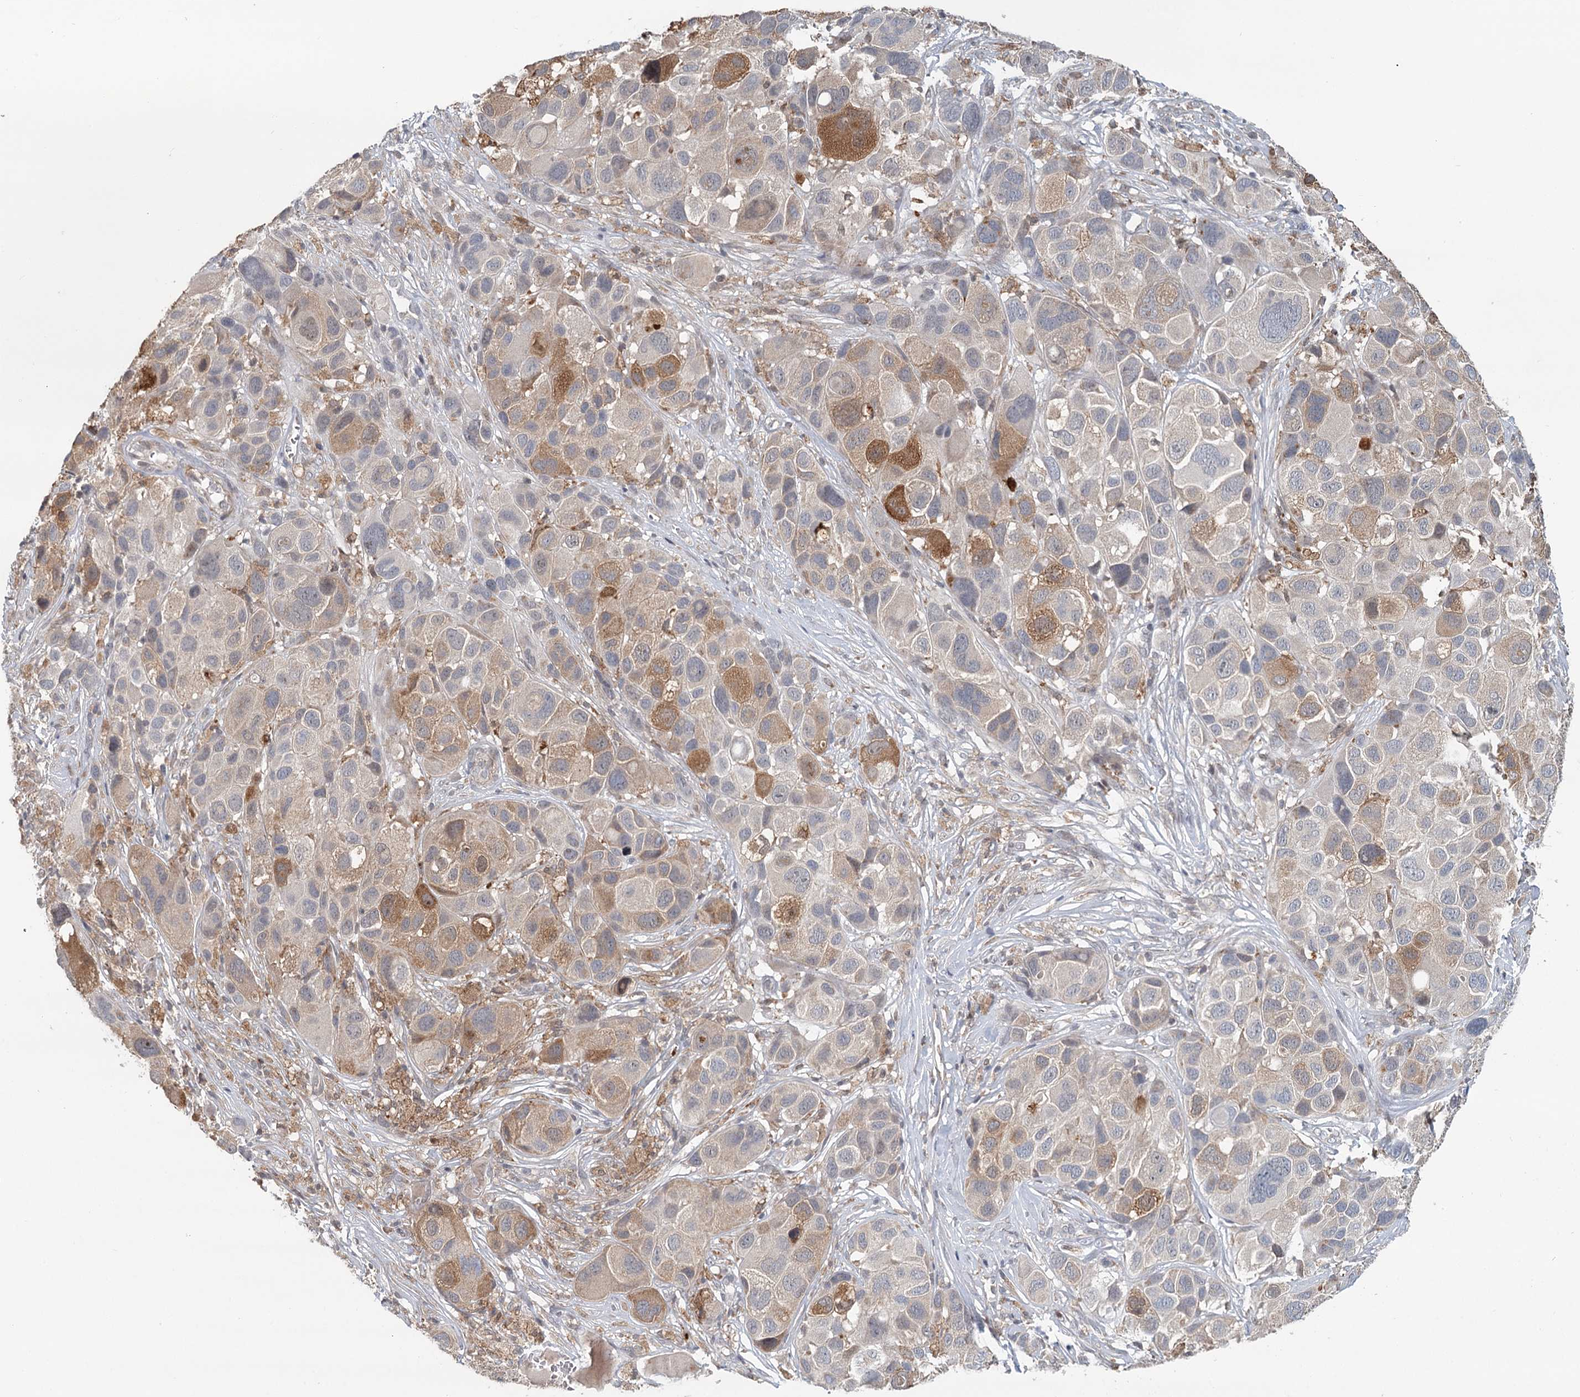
{"staining": {"intensity": "moderate", "quantity": "<25%", "location": "cytoplasmic/membranous"}, "tissue": "melanoma", "cell_type": "Tumor cells", "image_type": "cancer", "snomed": [{"axis": "morphology", "description": "Malignant melanoma, NOS"}, {"axis": "topography", "description": "Skin of trunk"}], "caption": "A brown stain labels moderate cytoplasmic/membranous positivity of a protein in human malignant melanoma tumor cells.", "gene": "RNF111", "patient": {"sex": "male", "age": 71}}